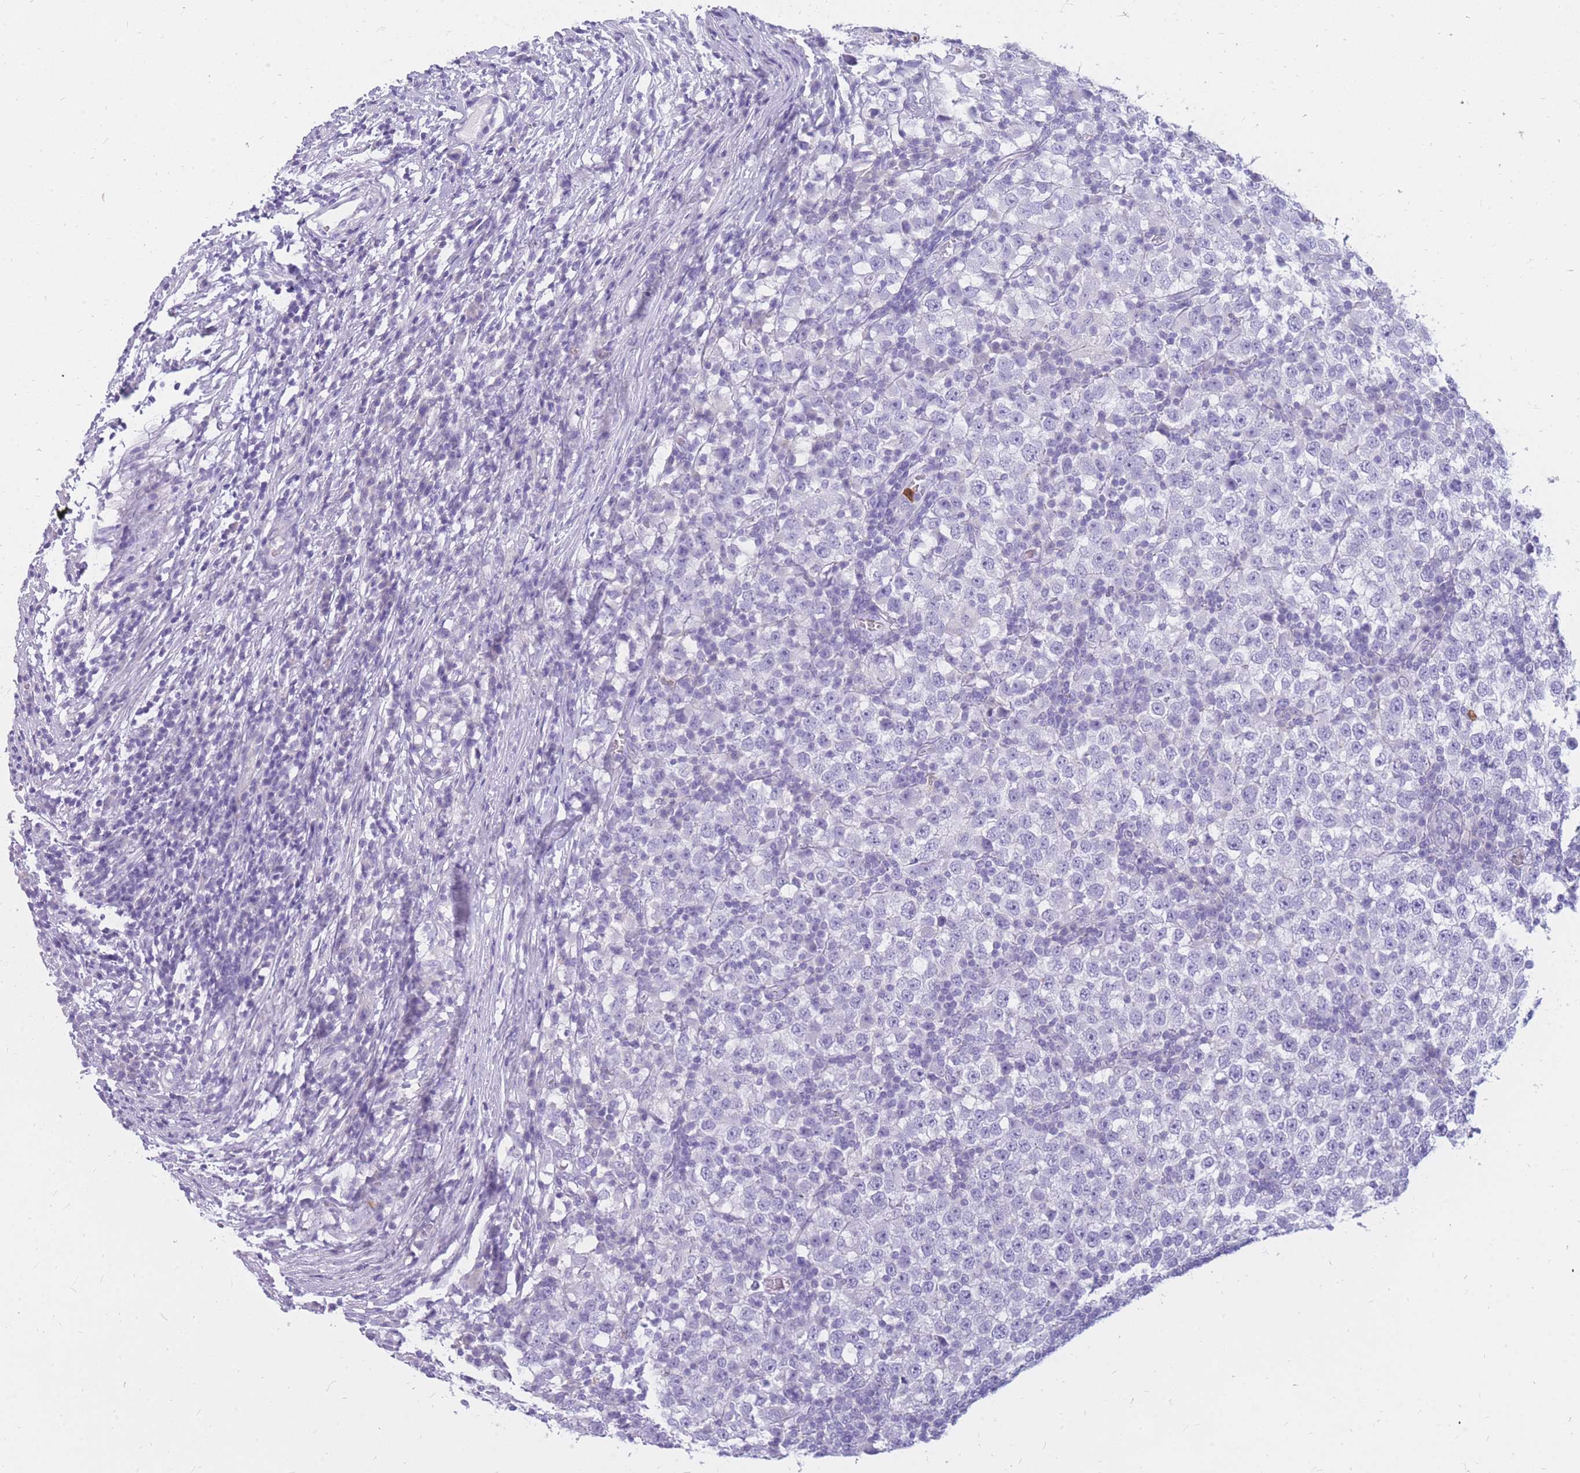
{"staining": {"intensity": "negative", "quantity": "none", "location": "none"}, "tissue": "testis cancer", "cell_type": "Tumor cells", "image_type": "cancer", "snomed": [{"axis": "morphology", "description": "Seminoma, NOS"}, {"axis": "topography", "description": "Testis"}], "caption": "High magnification brightfield microscopy of testis cancer stained with DAB (3,3'-diaminobenzidine) (brown) and counterstained with hematoxylin (blue): tumor cells show no significant expression.", "gene": "TPSAB1", "patient": {"sex": "male", "age": 65}}